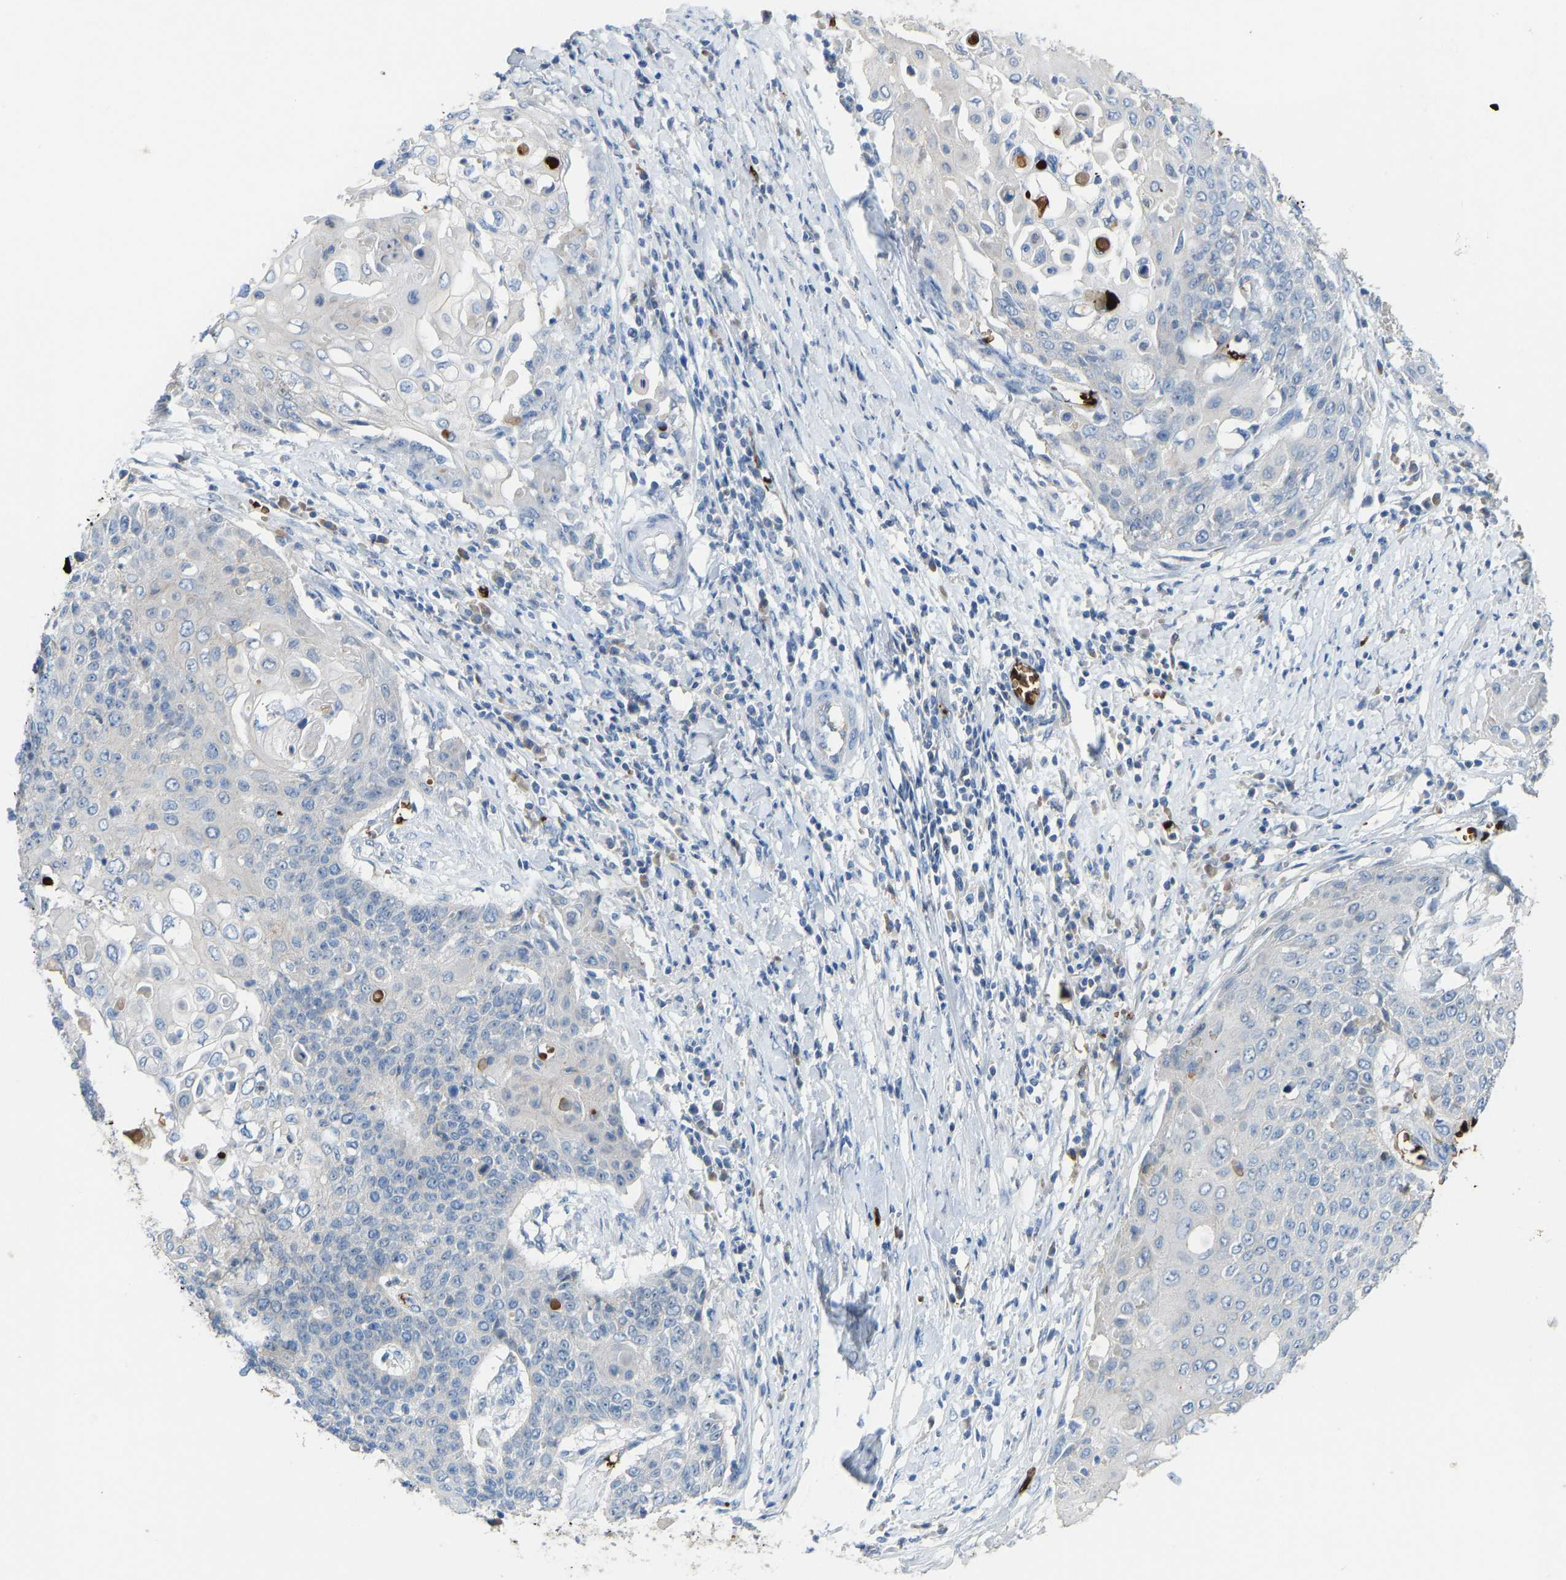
{"staining": {"intensity": "negative", "quantity": "none", "location": "none"}, "tissue": "cervical cancer", "cell_type": "Tumor cells", "image_type": "cancer", "snomed": [{"axis": "morphology", "description": "Squamous cell carcinoma, NOS"}, {"axis": "topography", "description": "Cervix"}], "caption": "Image shows no protein positivity in tumor cells of cervical squamous cell carcinoma tissue.", "gene": "PIGS", "patient": {"sex": "female", "age": 39}}